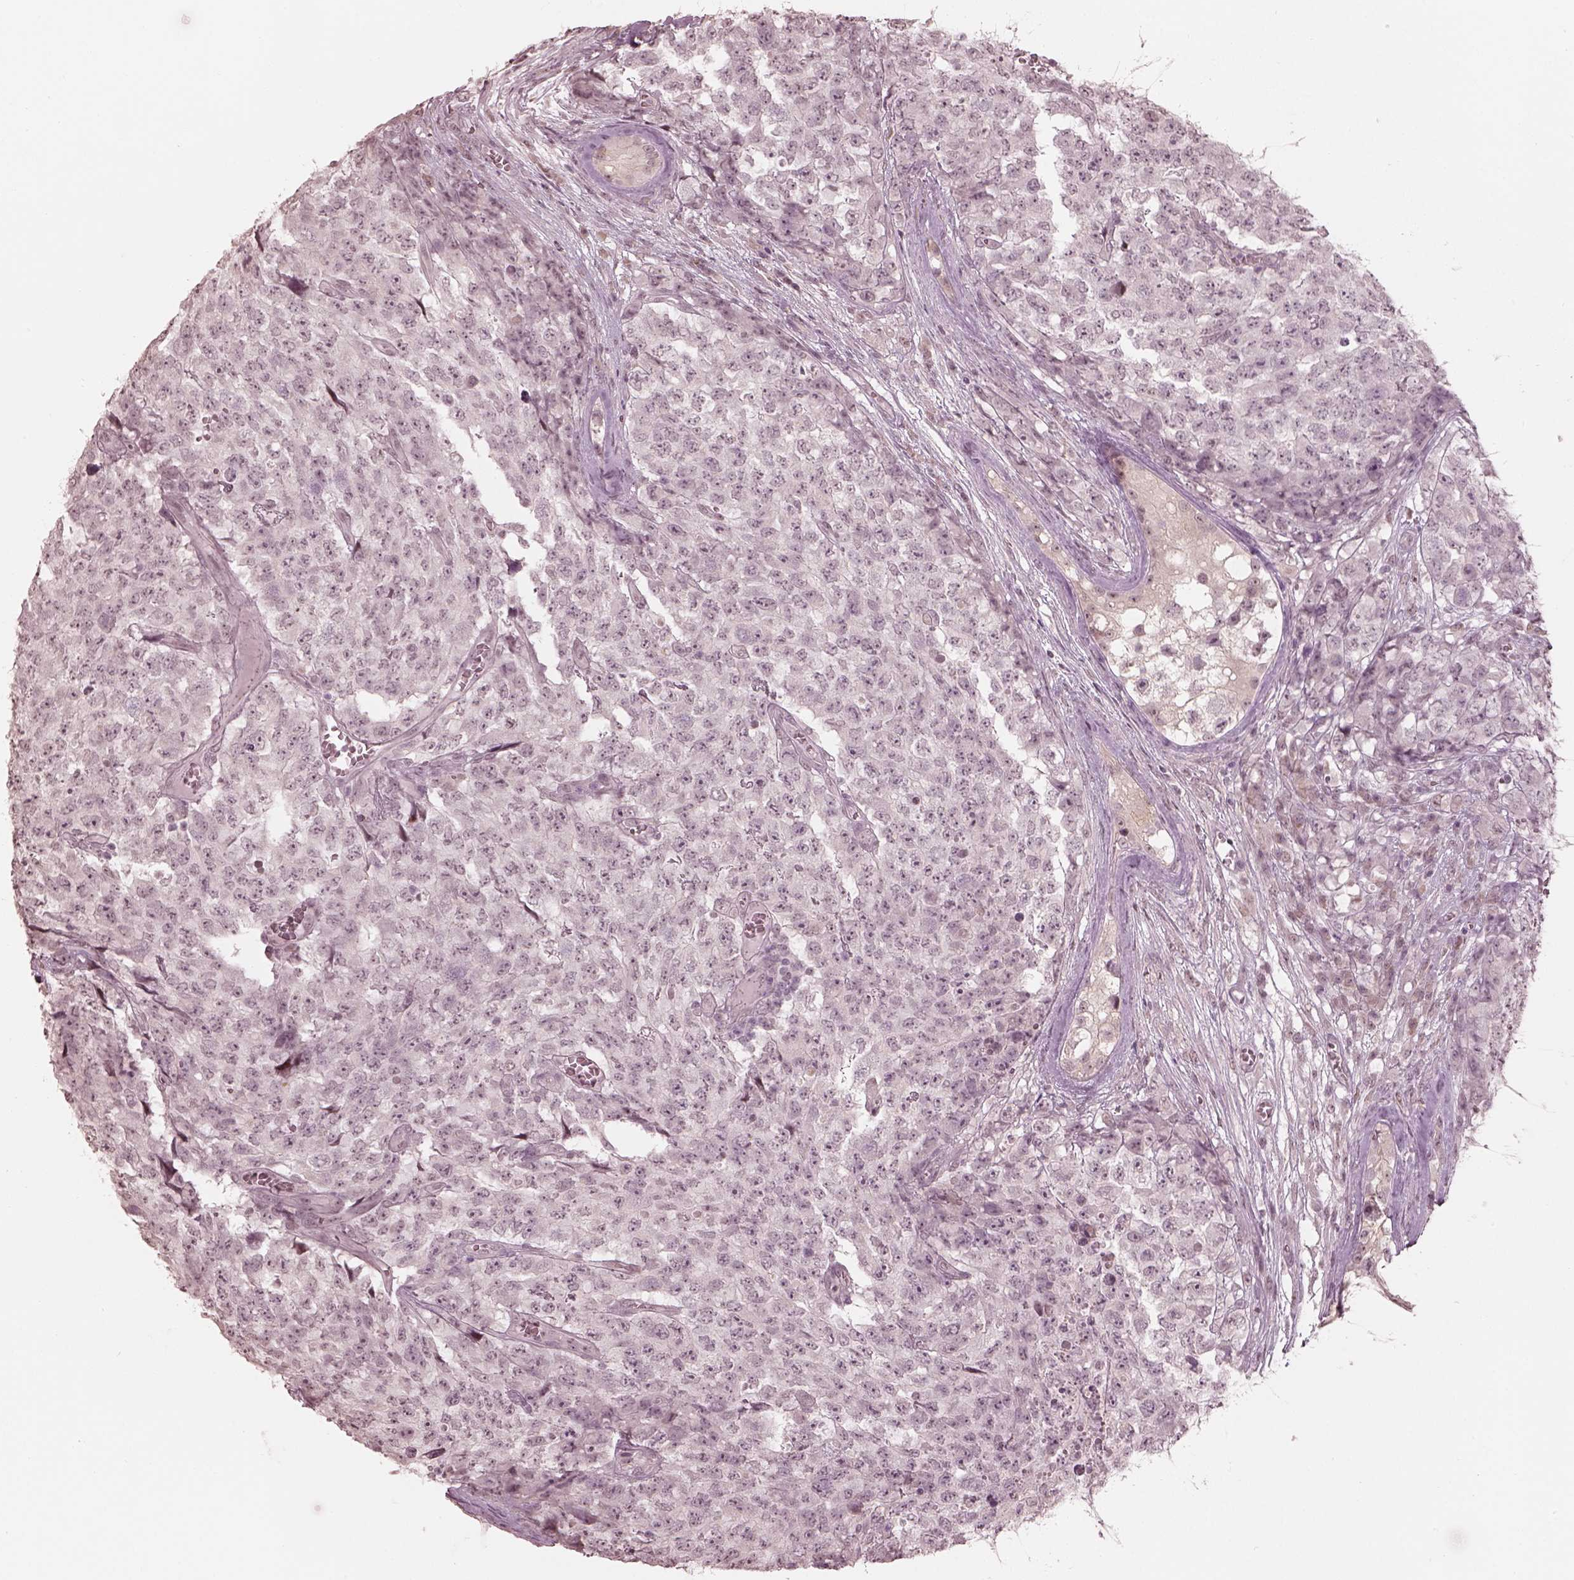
{"staining": {"intensity": "negative", "quantity": "none", "location": "none"}, "tissue": "testis cancer", "cell_type": "Tumor cells", "image_type": "cancer", "snomed": [{"axis": "morphology", "description": "Carcinoma, Embryonal, NOS"}, {"axis": "topography", "description": "Testis"}], "caption": "Tumor cells are negative for protein expression in human embryonal carcinoma (testis).", "gene": "RPGRIP1", "patient": {"sex": "male", "age": 23}}